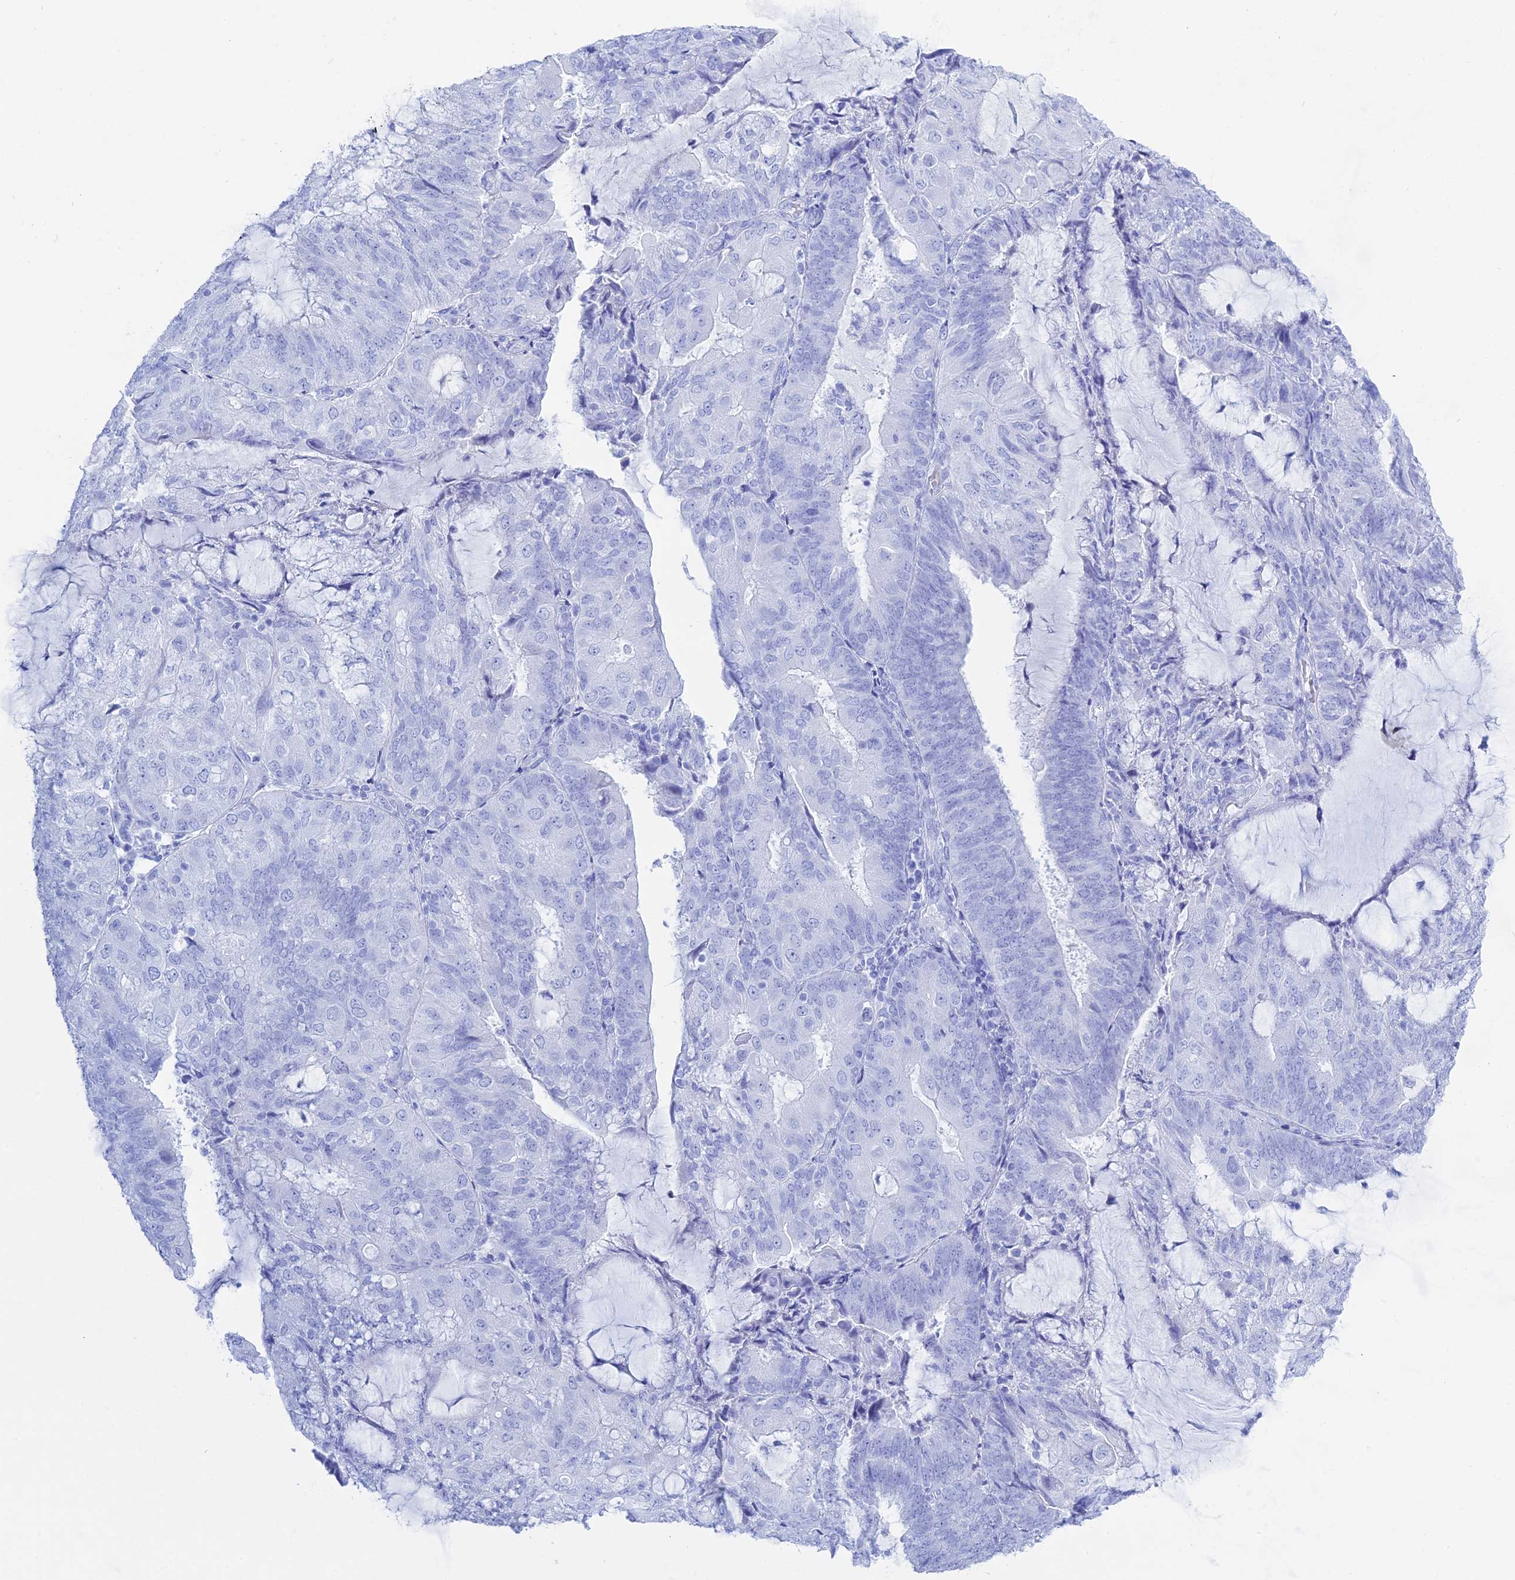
{"staining": {"intensity": "negative", "quantity": "none", "location": "none"}, "tissue": "endometrial cancer", "cell_type": "Tumor cells", "image_type": "cancer", "snomed": [{"axis": "morphology", "description": "Adenocarcinoma, NOS"}, {"axis": "topography", "description": "Endometrium"}], "caption": "High power microscopy micrograph of an IHC micrograph of endometrial adenocarcinoma, revealing no significant staining in tumor cells.", "gene": "ADGRA1", "patient": {"sex": "female", "age": 81}}